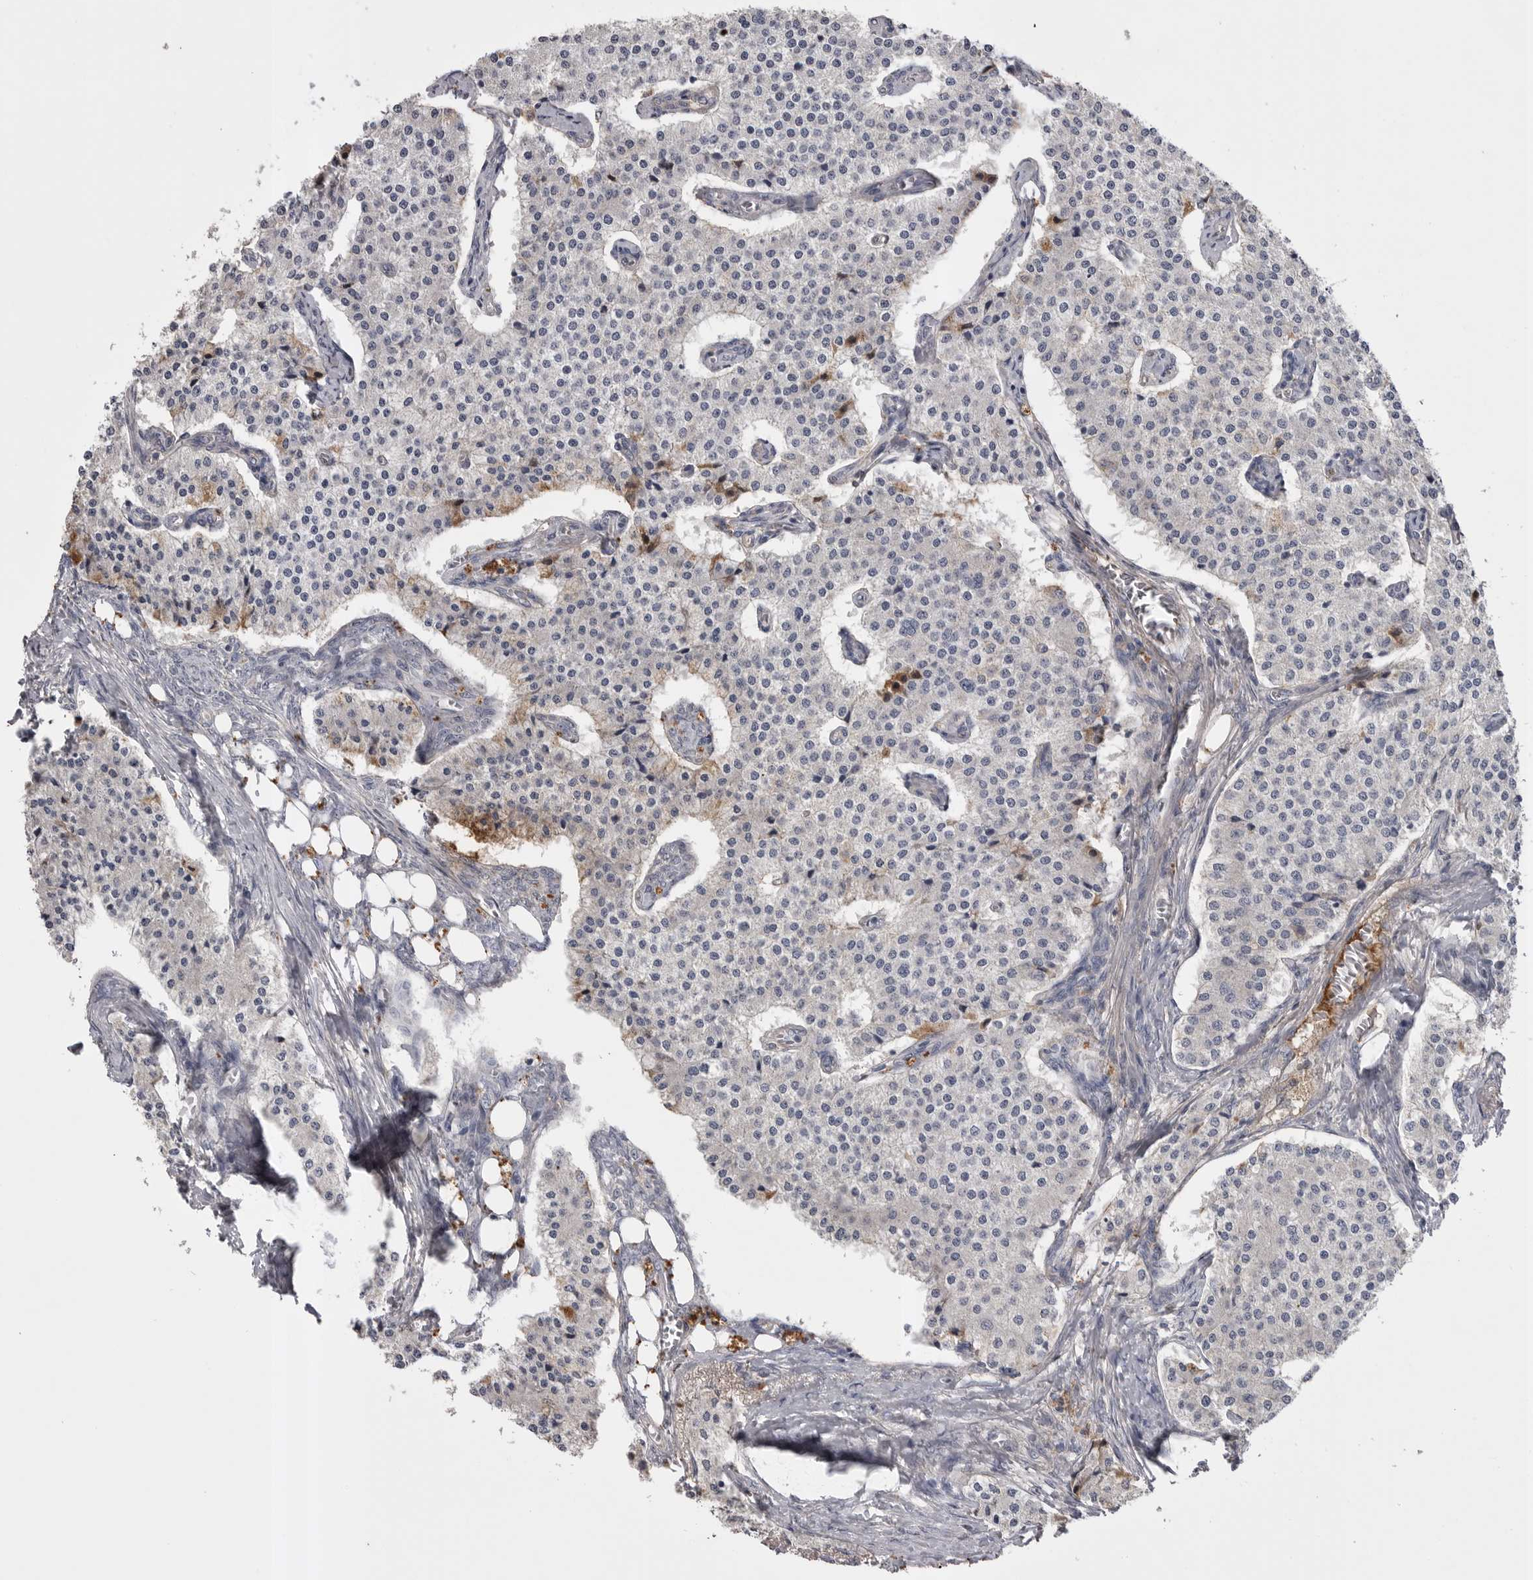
{"staining": {"intensity": "negative", "quantity": "none", "location": "none"}, "tissue": "carcinoid", "cell_type": "Tumor cells", "image_type": "cancer", "snomed": [{"axis": "morphology", "description": "Carcinoid, malignant, NOS"}, {"axis": "topography", "description": "Colon"}], "caption": "This is an IHC photomicrograph of human carcinoid (malignant). There is no expression in tumor cells.", "gene": "AHSG", "patient": {"sex": "female", "age": 52}}